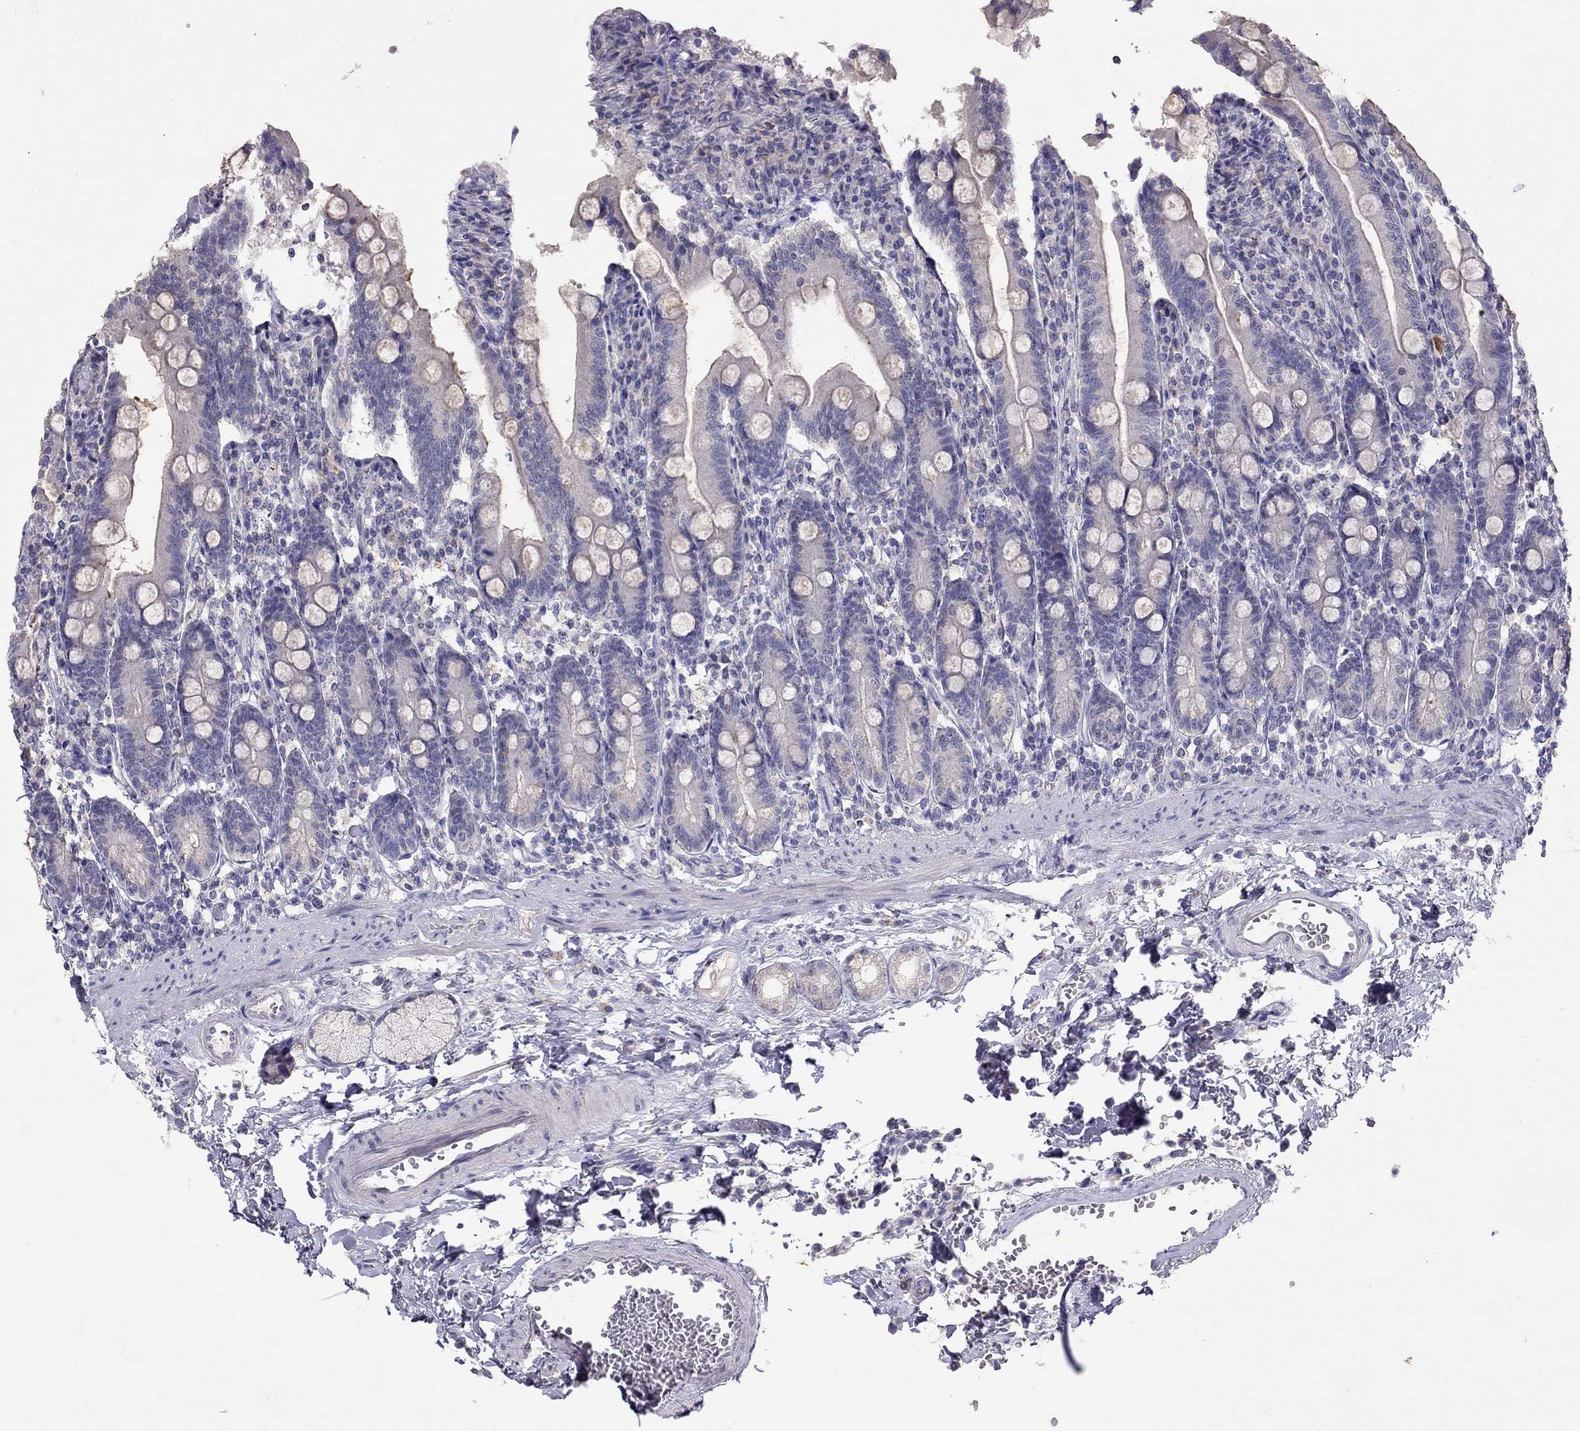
{"staining": {"intensity": "negative", "quantity": "none", "location": "none"}, "tissue": "duodenum", "cell_type": "Glandular cells", "image_type": "normal", "snomed": [{"axis": "morphology", "description": "Normal tissue, NOS"}, {"axis": "topography", "description": "Duodenum"}], "caption": "High power microscopy image of an IHC image of benign duodenum, revealing no significant staining in glandular cells. (Brightfield microscopy of DAB immunohistochemistry (IHC) at high magnification).", "gene": "FST", "patient": {"sex": "female", "age": 67}}